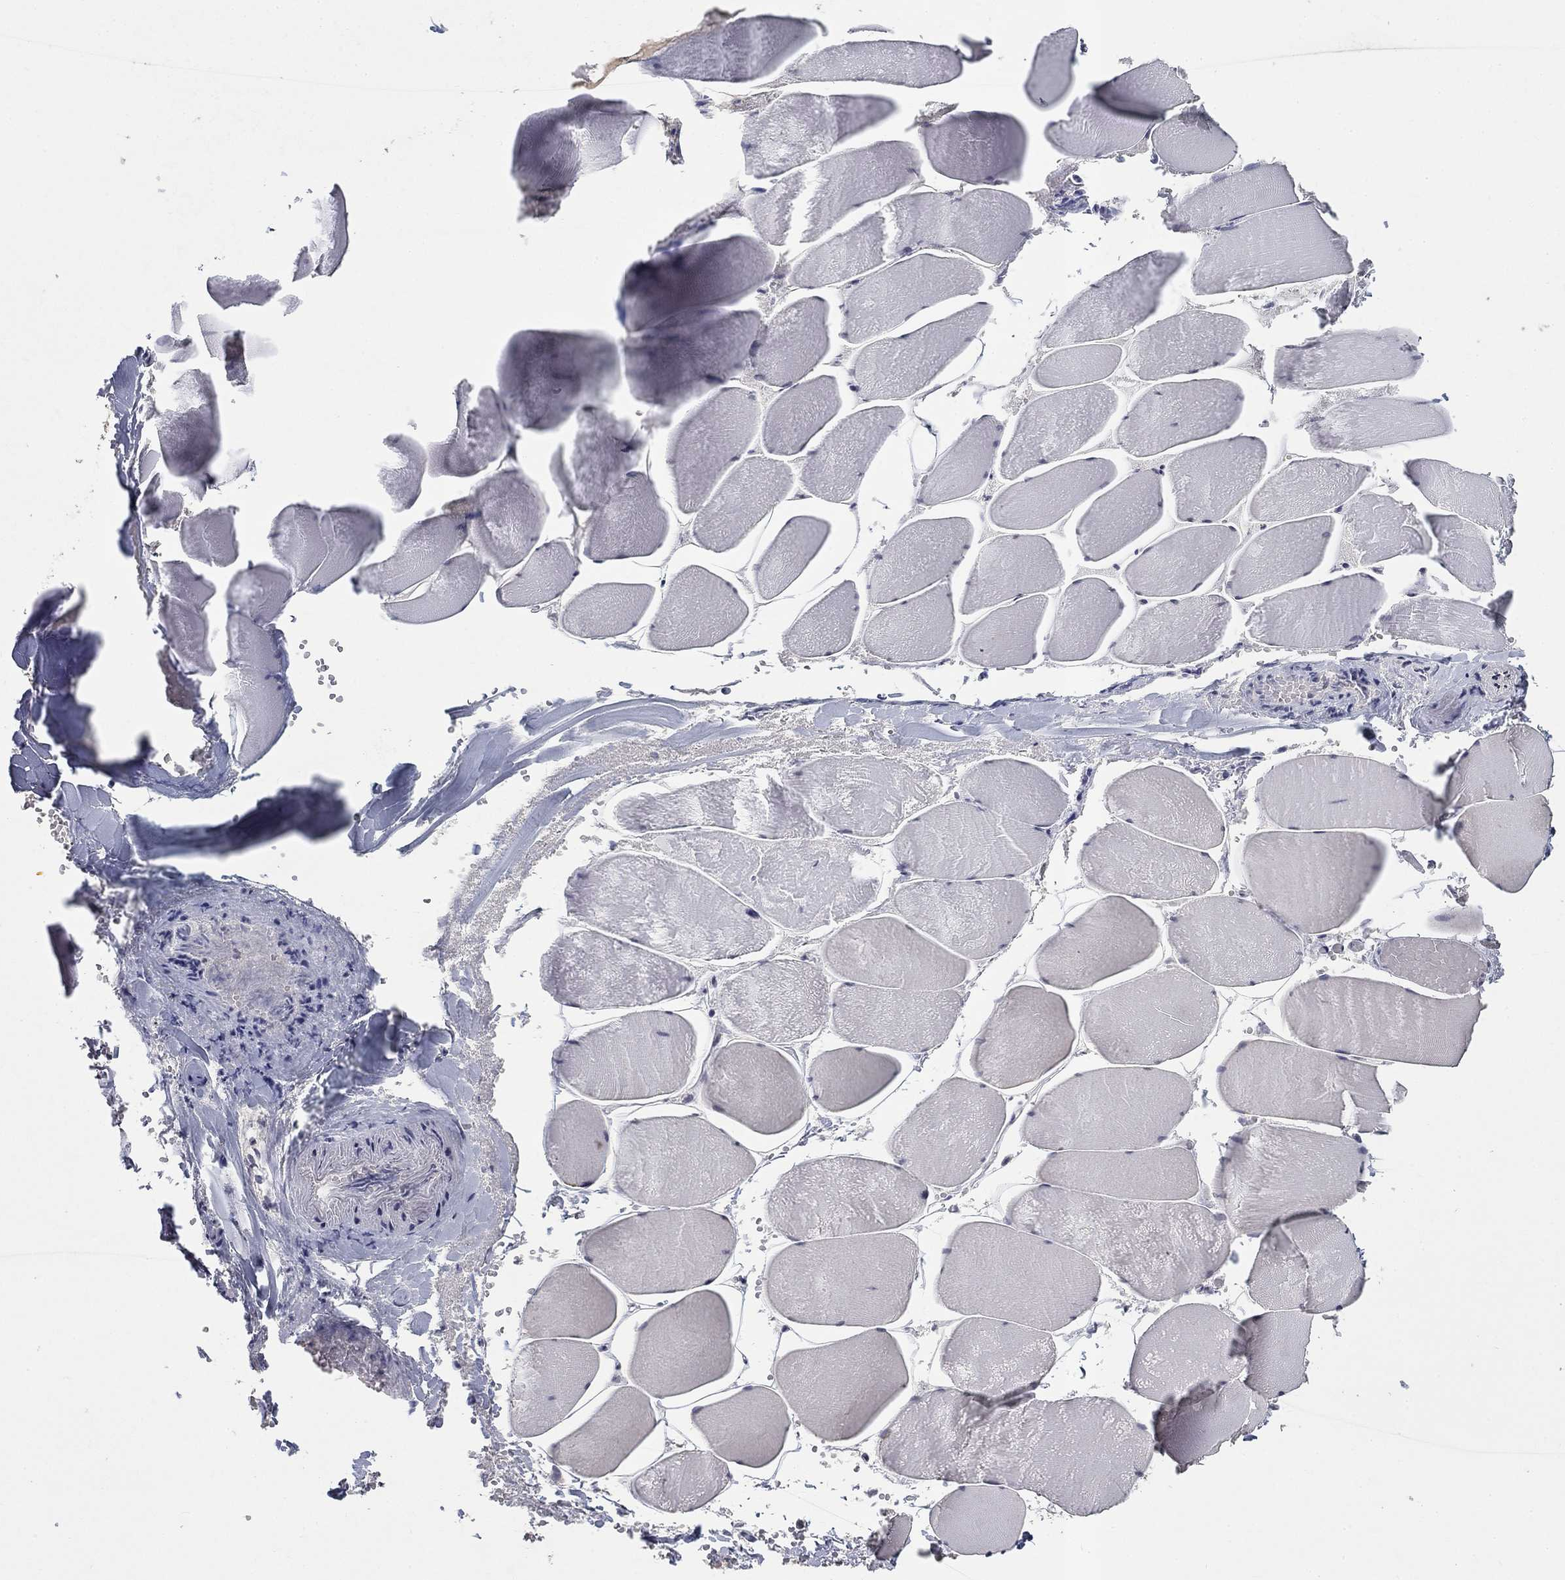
{"staining": {"intensity": "negative", "quantity": "none", "location": "none"}, "tissue": "skeletal muscle", "cell_type": "Myocytes", "image_type": "normal", "snomed": [{"axis": "morphology", "description": "Normal tissue, NOS"}, {"axis": "morphology", "description": "Malignant melanoma, Metastatic site"}, {"axis": "topography", "description": "Skeletal muscle"}], "caption": "High magnification brightfield microscopy of benign skeletal muscle stained with DAB (brown) and counterstained with hematoxylin (blue): myocytes show no significant positivity.", "gene": "SPATA33", "patient": {"sex": "male", "age": 50}}